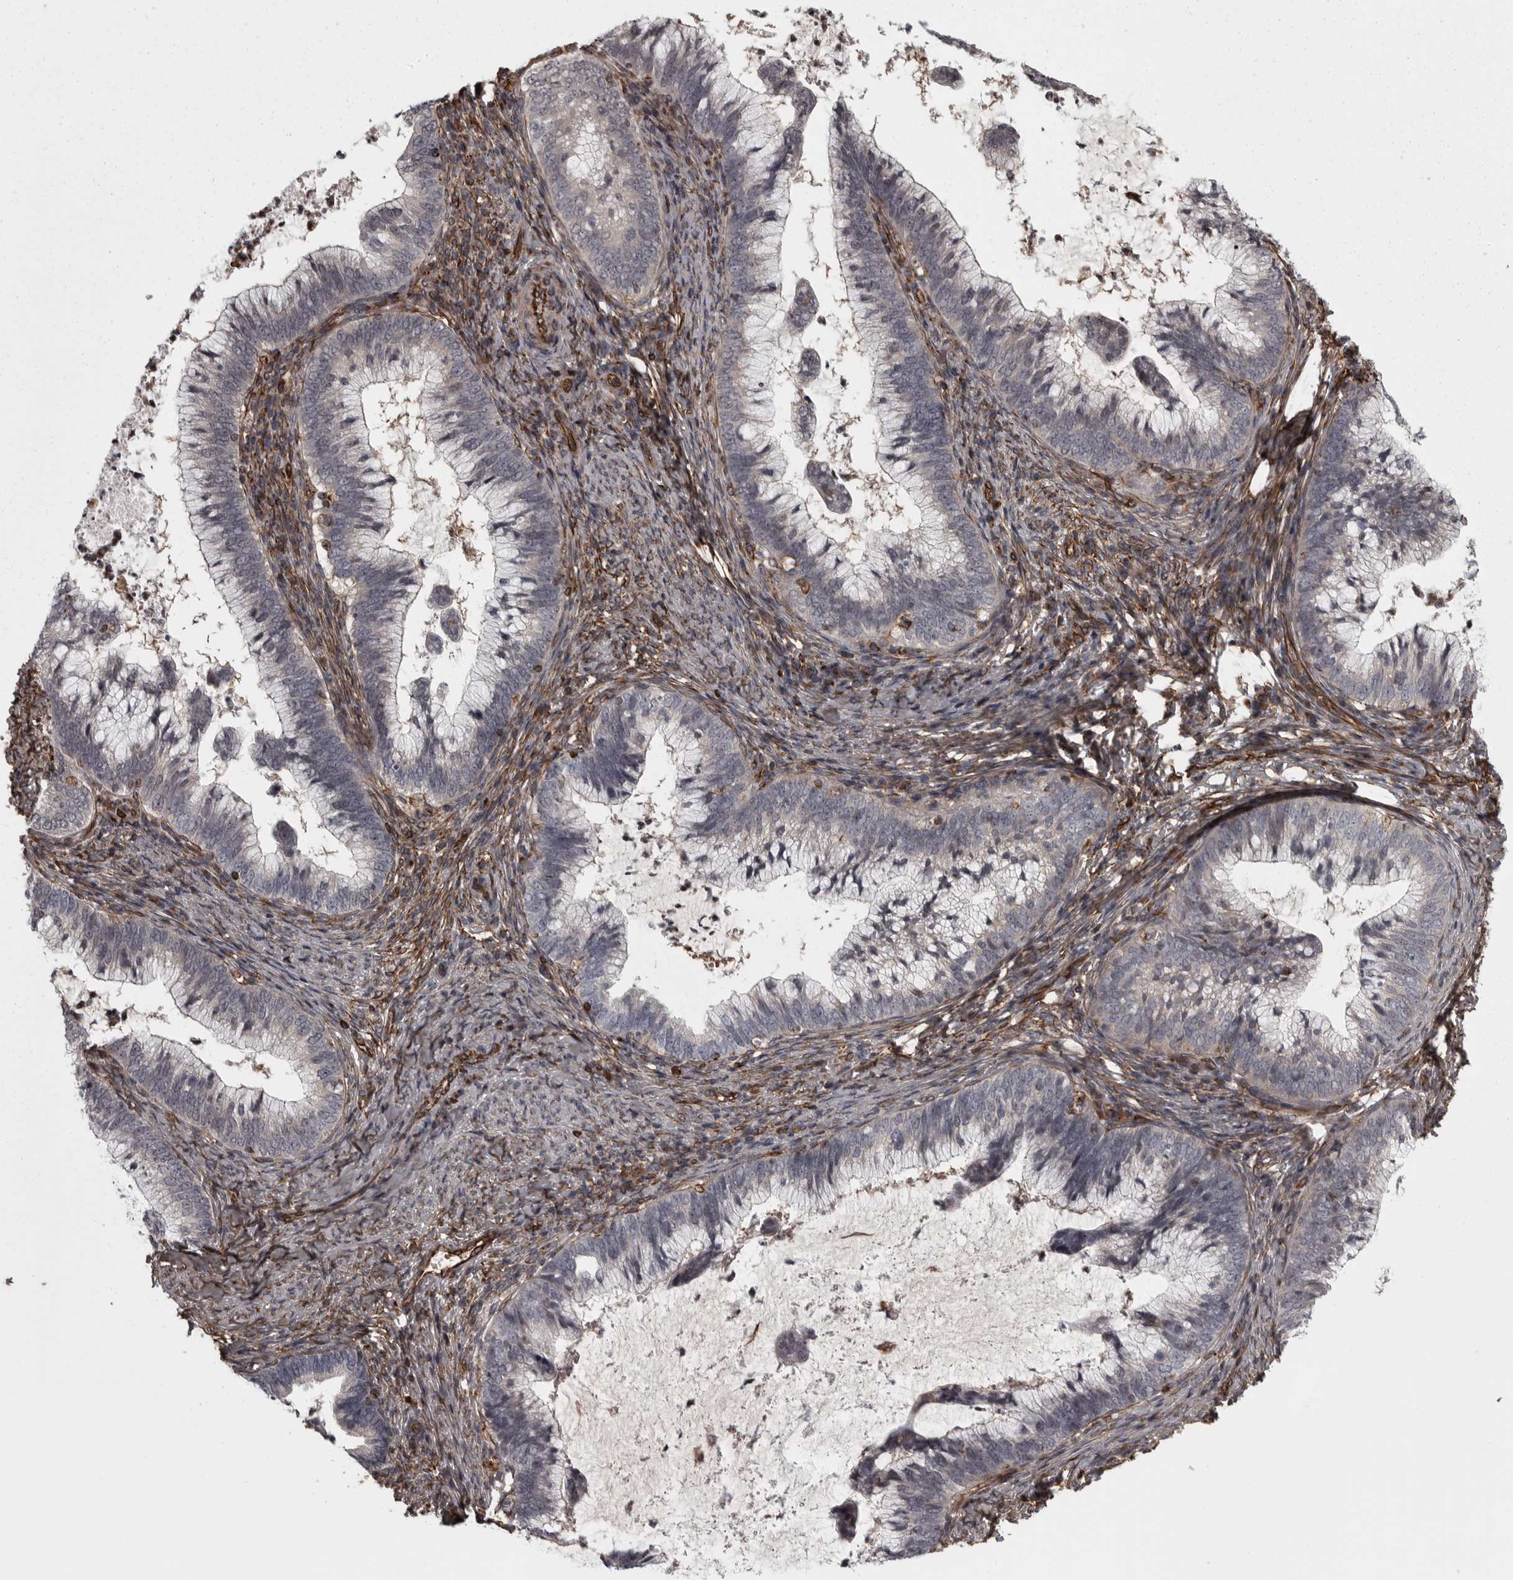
{"staining": {"intensity": "negative", "quantity": "none", "location": "none"}, "tissue": "cervical cancer", "cell_type": "Tumor cells", "image_type": "cancer", "snomed": [{"axis": "morphology", "description": "Adenocarcinoma, NOS"}, {"axis": "topography", "description": "Cervix"}], "caption": "A photomicrograph of human cervical adenocarcinoma is negative for staining in tumor cells.", "gene": "FAAP100", "patient": {"sex": "female", "age": 36}}